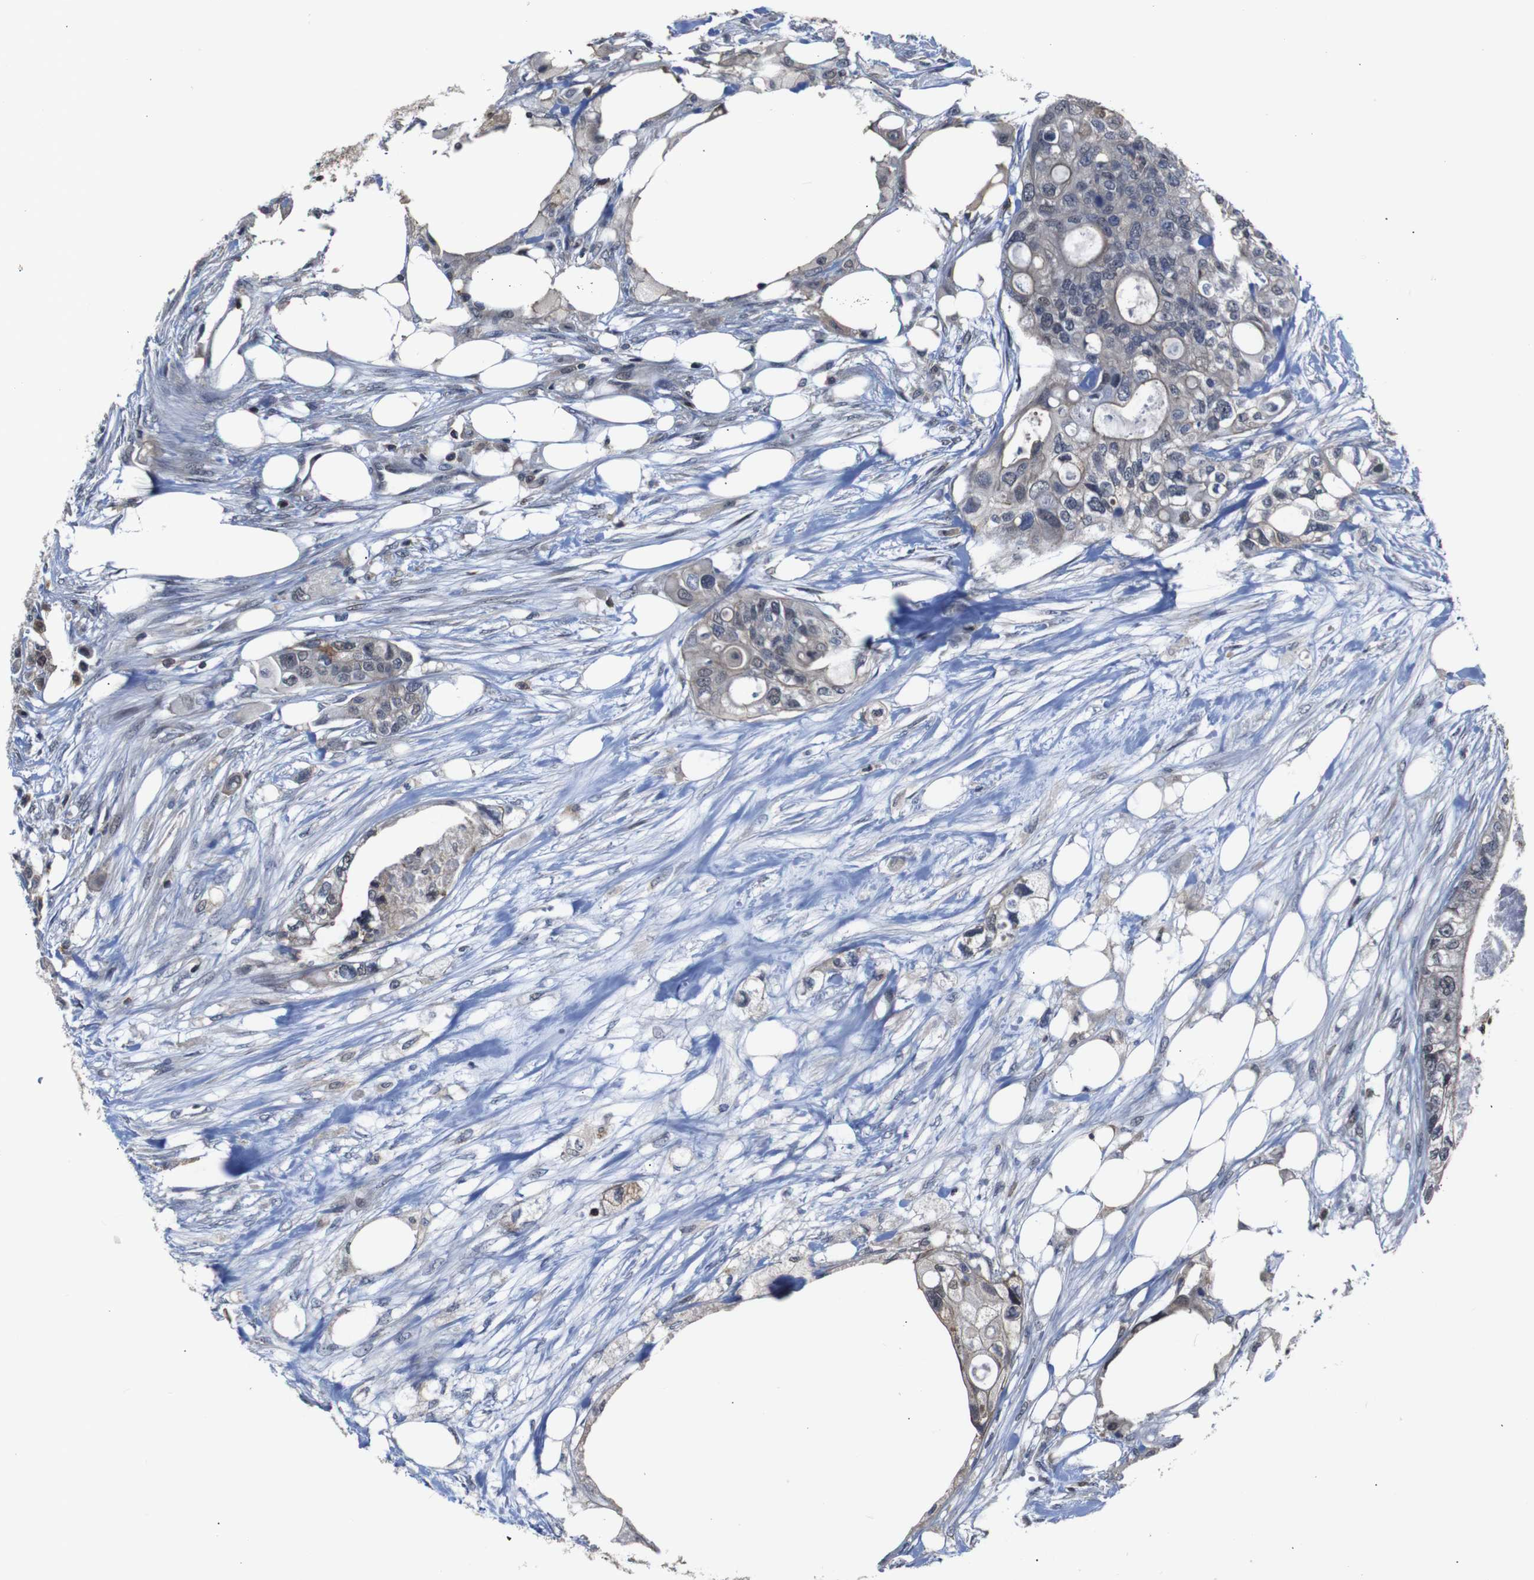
{"staining": {"intensity": "weak", "quantity": "<25%", "location": "cytoplasmic/membranous"}, "tissue": "colorectal cancer", "cell_type": "Tumor cells", "image_type": "cancer", "snomed": [{"axis": "morphology", "description": "Adenocarcinoma, NOS"}, {"axis": "topography", "description": "Colon"}], "caption": "Immunohistochemistry (IHC) micrograph of neoplastic tissue: human colorectal adenocarcinoma stained with DAB (3,3'-diaminobenzidine) shows no significant protein staining in tumor cells.", "gene": "BRWD3", "patient": {"sex": "female", "age": 57}}